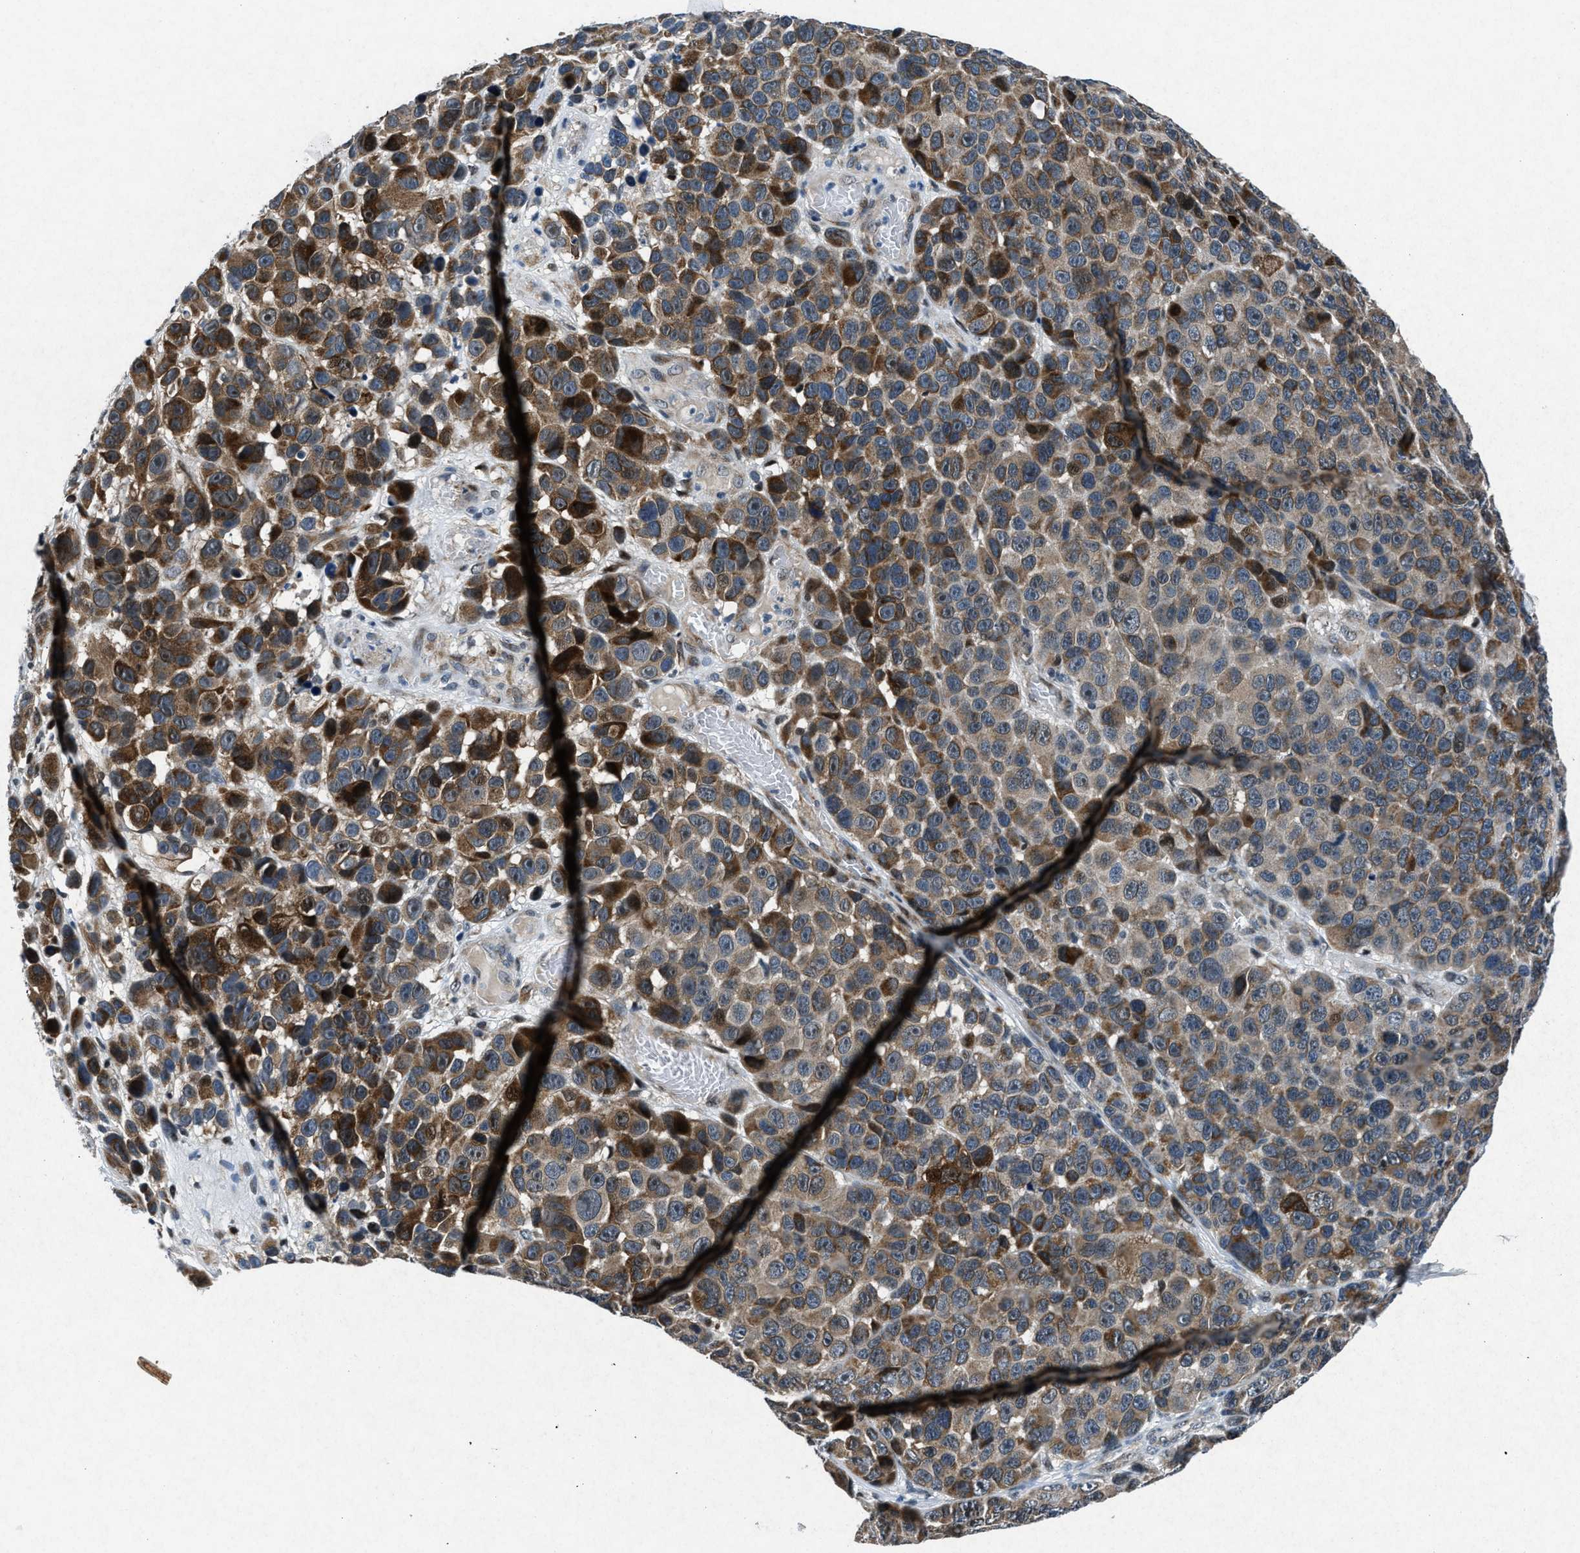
{"staining": {"intensity": "moderate", "quantity": ">75%", "location": "cytoplasmic/membranous"}, "tissue": "melanoma", "cell_type": "Tumor cells", "image_type": "cancer", "snomed": [{"axis": "morphology", "description": "Malignant melanoma, NOS"}, {"axis": "topography", "description": "Skin"}], "caption": "Immunohistochemistry (IHC) of melanoma shows medium levels of moderate cytoplasmic/membranous expression in about >75% of tumor cells.", "gene": "PHLDA1", "patient": {"sex": "male", "age": 53}}